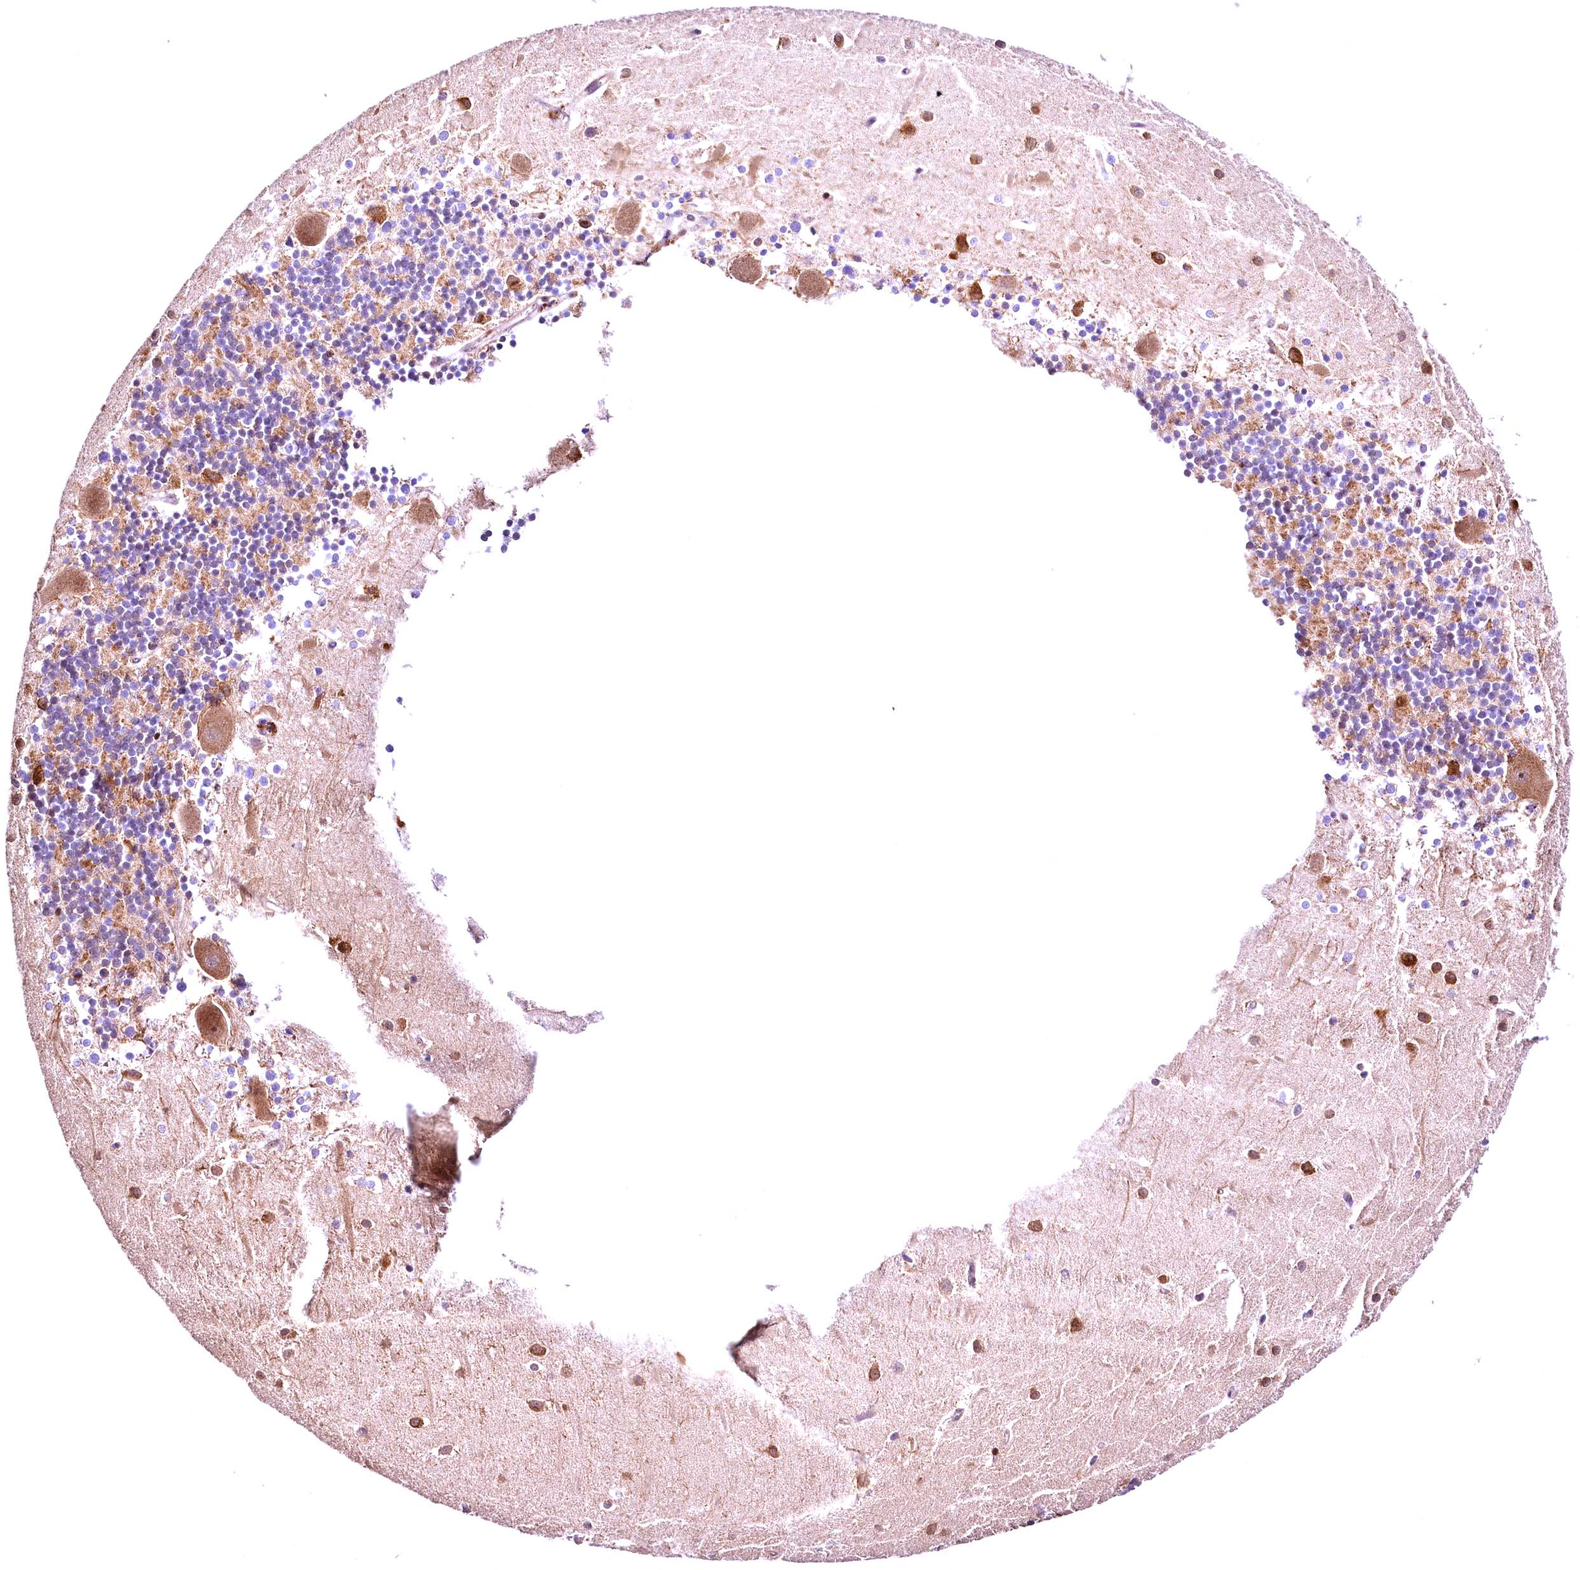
{"staining": {"intensity": "moderate", "quantity": "25%-75%", "location": "cytoplasmic/membranous"}, "tissue": "cerebellum", "cell_type": "Cells in granular layer", "image_type": "normal", "snomed": [{"axis": "morphology", "description": "Normal tissue, NOS"}, {"axis": "topography", "description": "Cerebellum"}], "caption": "Protein analysis of unremarkable cerebellum displays moderate cytoplasmic/membranous staining in approximately 25%-75% of cells in granular layer.", "gene": "CHORDC1", "patient": {"sex": "male", "age": 54}}